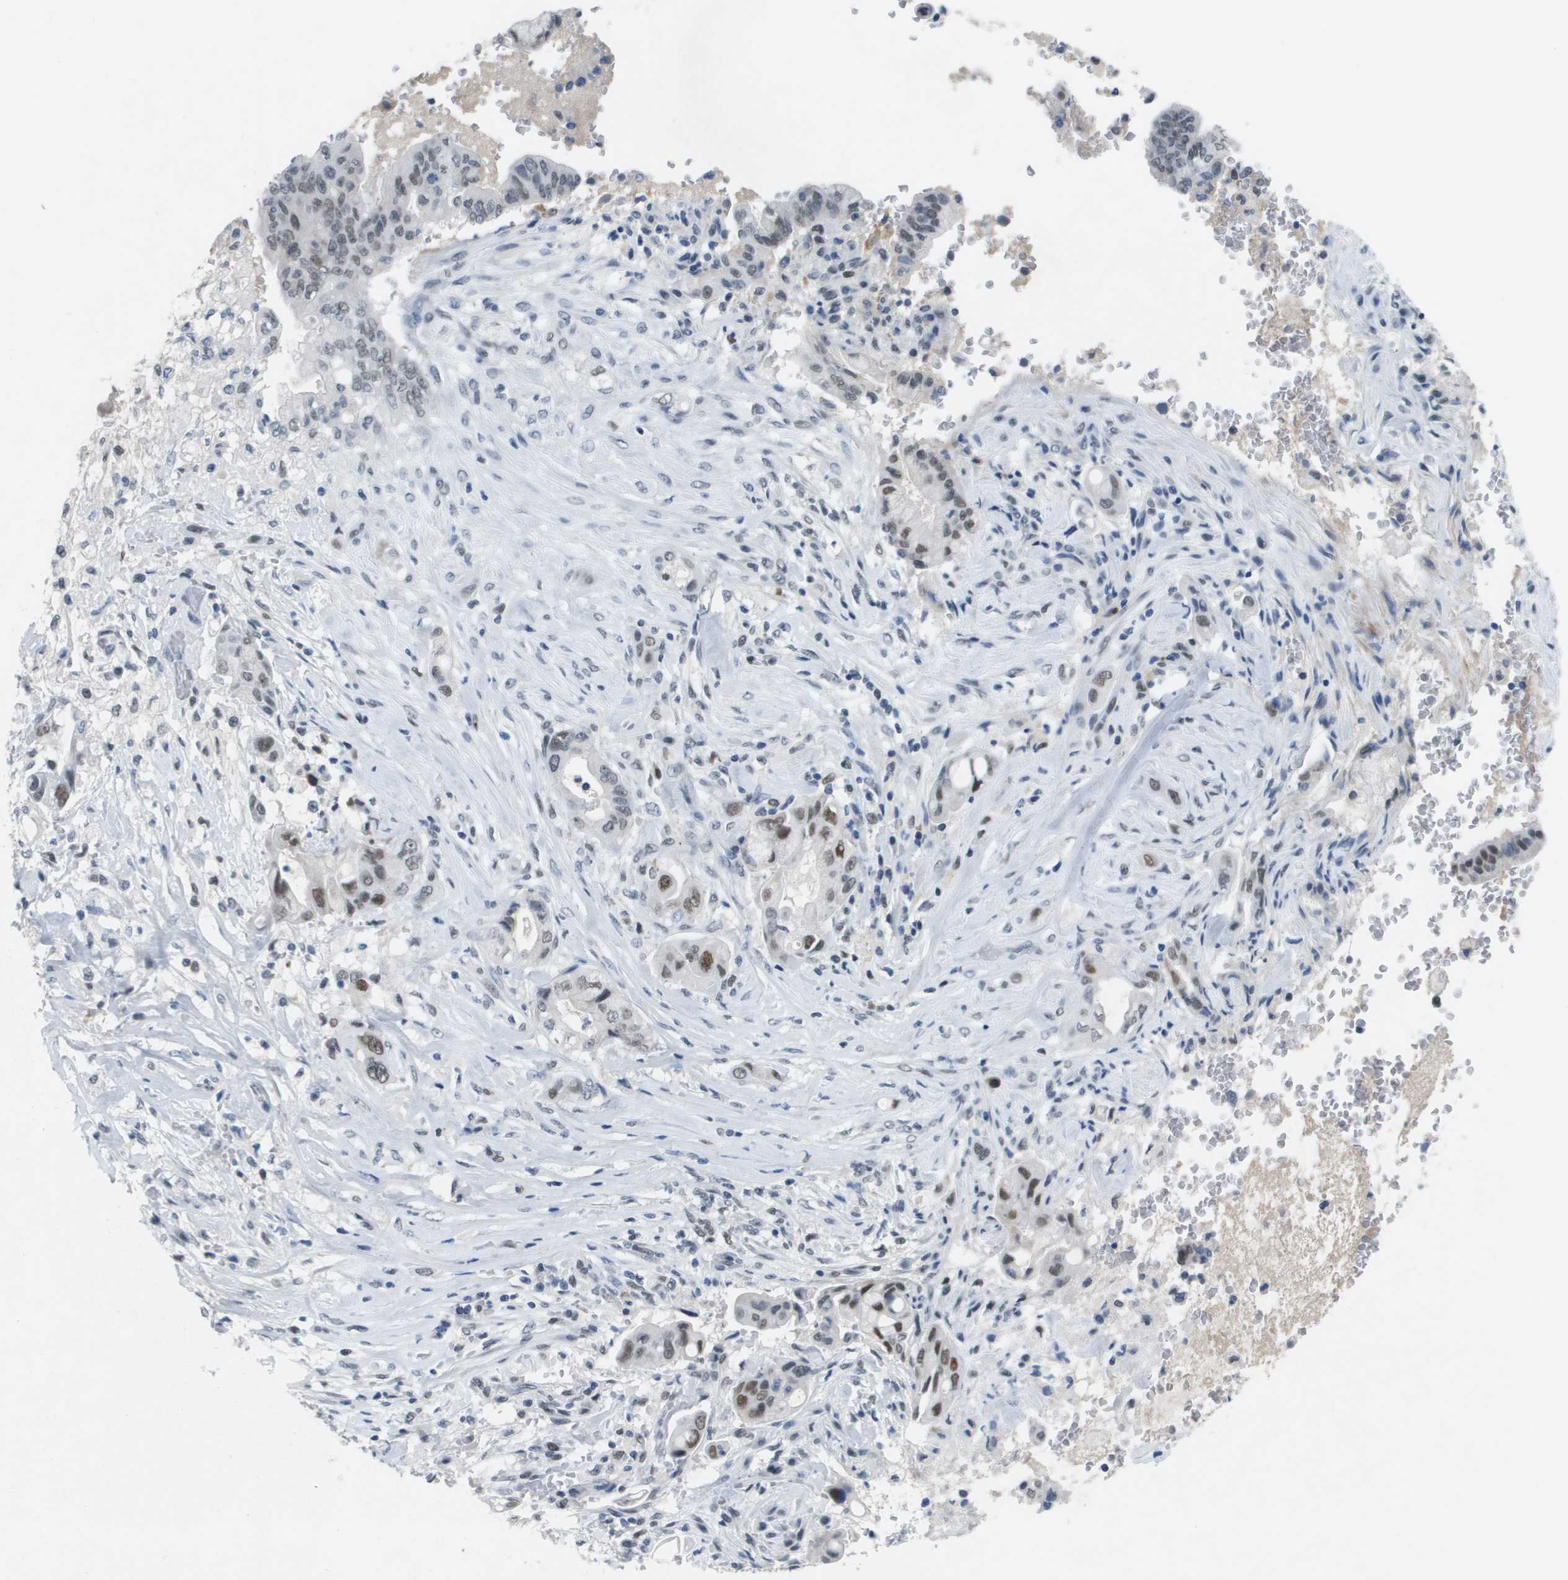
{"staining": {"intensity": "moderate", "quantity": "<25%", "location": "nuclear"}, "tissue": "pancreatic cancer", "cell_type": "Tumor cells", "image_type": "cancer", "snomed": [{"axis": "morphology", "description": "Adenocarcinoma, NOS"}, {"axis": "topography", "description": "Pancreas"}], "caption": "Brown immunohistochemical staining in pancreatic cancer (adenocarcinoma) exhibits moderate nuclear expression in approximately <25% of tumor cells.", "gene": "TP53RK", "patient": {"sex": "female", "age": 73}}